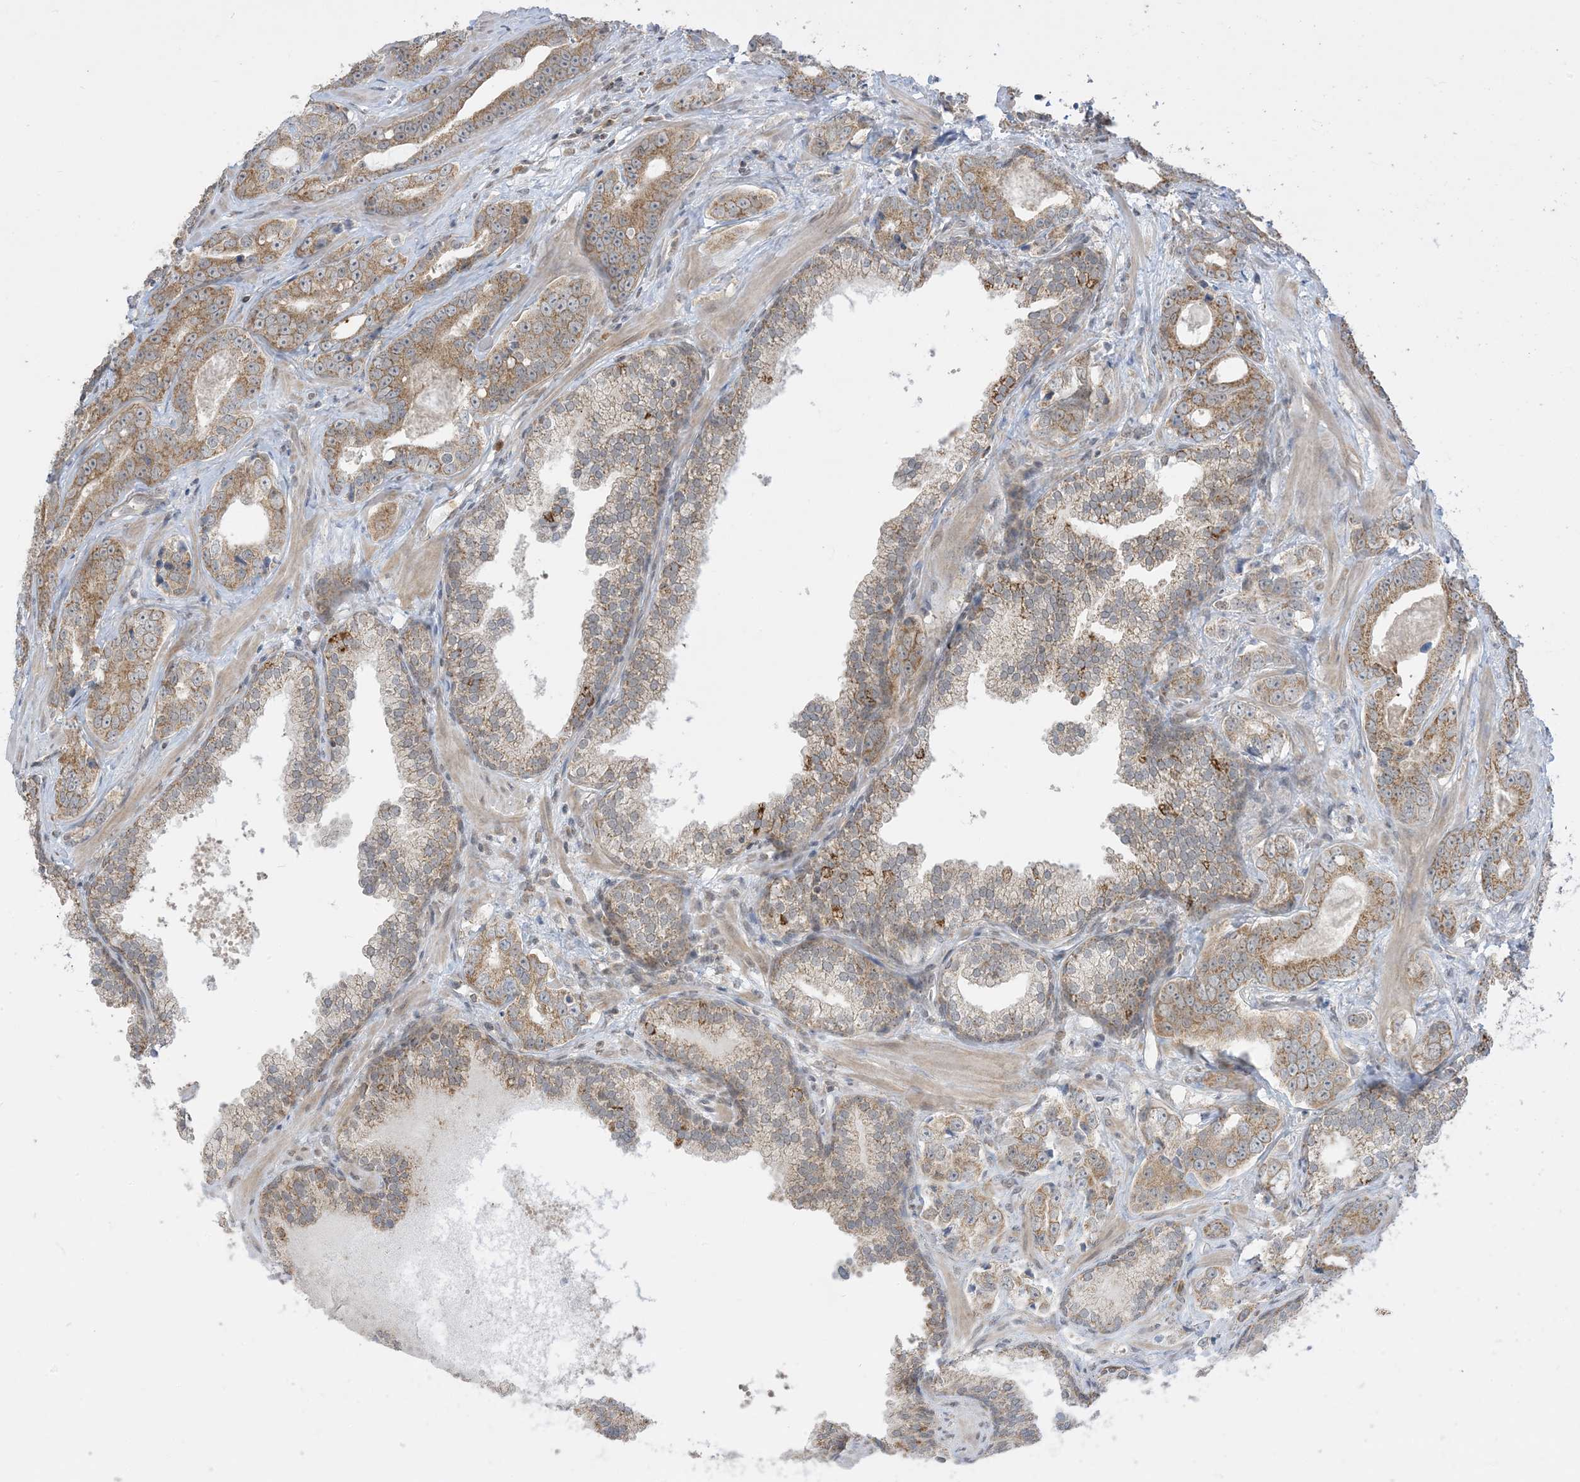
{"staining": {"intensity": "moderate", "quantity": "25%-75%", "location": "cytoplasmic/membranous"}, "tissue": "prostate cancer", "cell_type": "Tumor cells", "image_type": "cancer", "snomed": [{"axis": "morphology", "description": "Adenocarcinoma, High grade"}, {"axis": "topography", "description": "Prostate"}], "caption": "Immunohistochemistry histopathology image of human prostate cancer (adenocarcinoma (high-grade)) stained for a protein (brown), which exhibits medium levels of moderate cytoplasmic/membranous staining in about 25%-75% of tumor cells.", "gene": "KANSL3", "patient": {"sex": "male", "age": 62}}